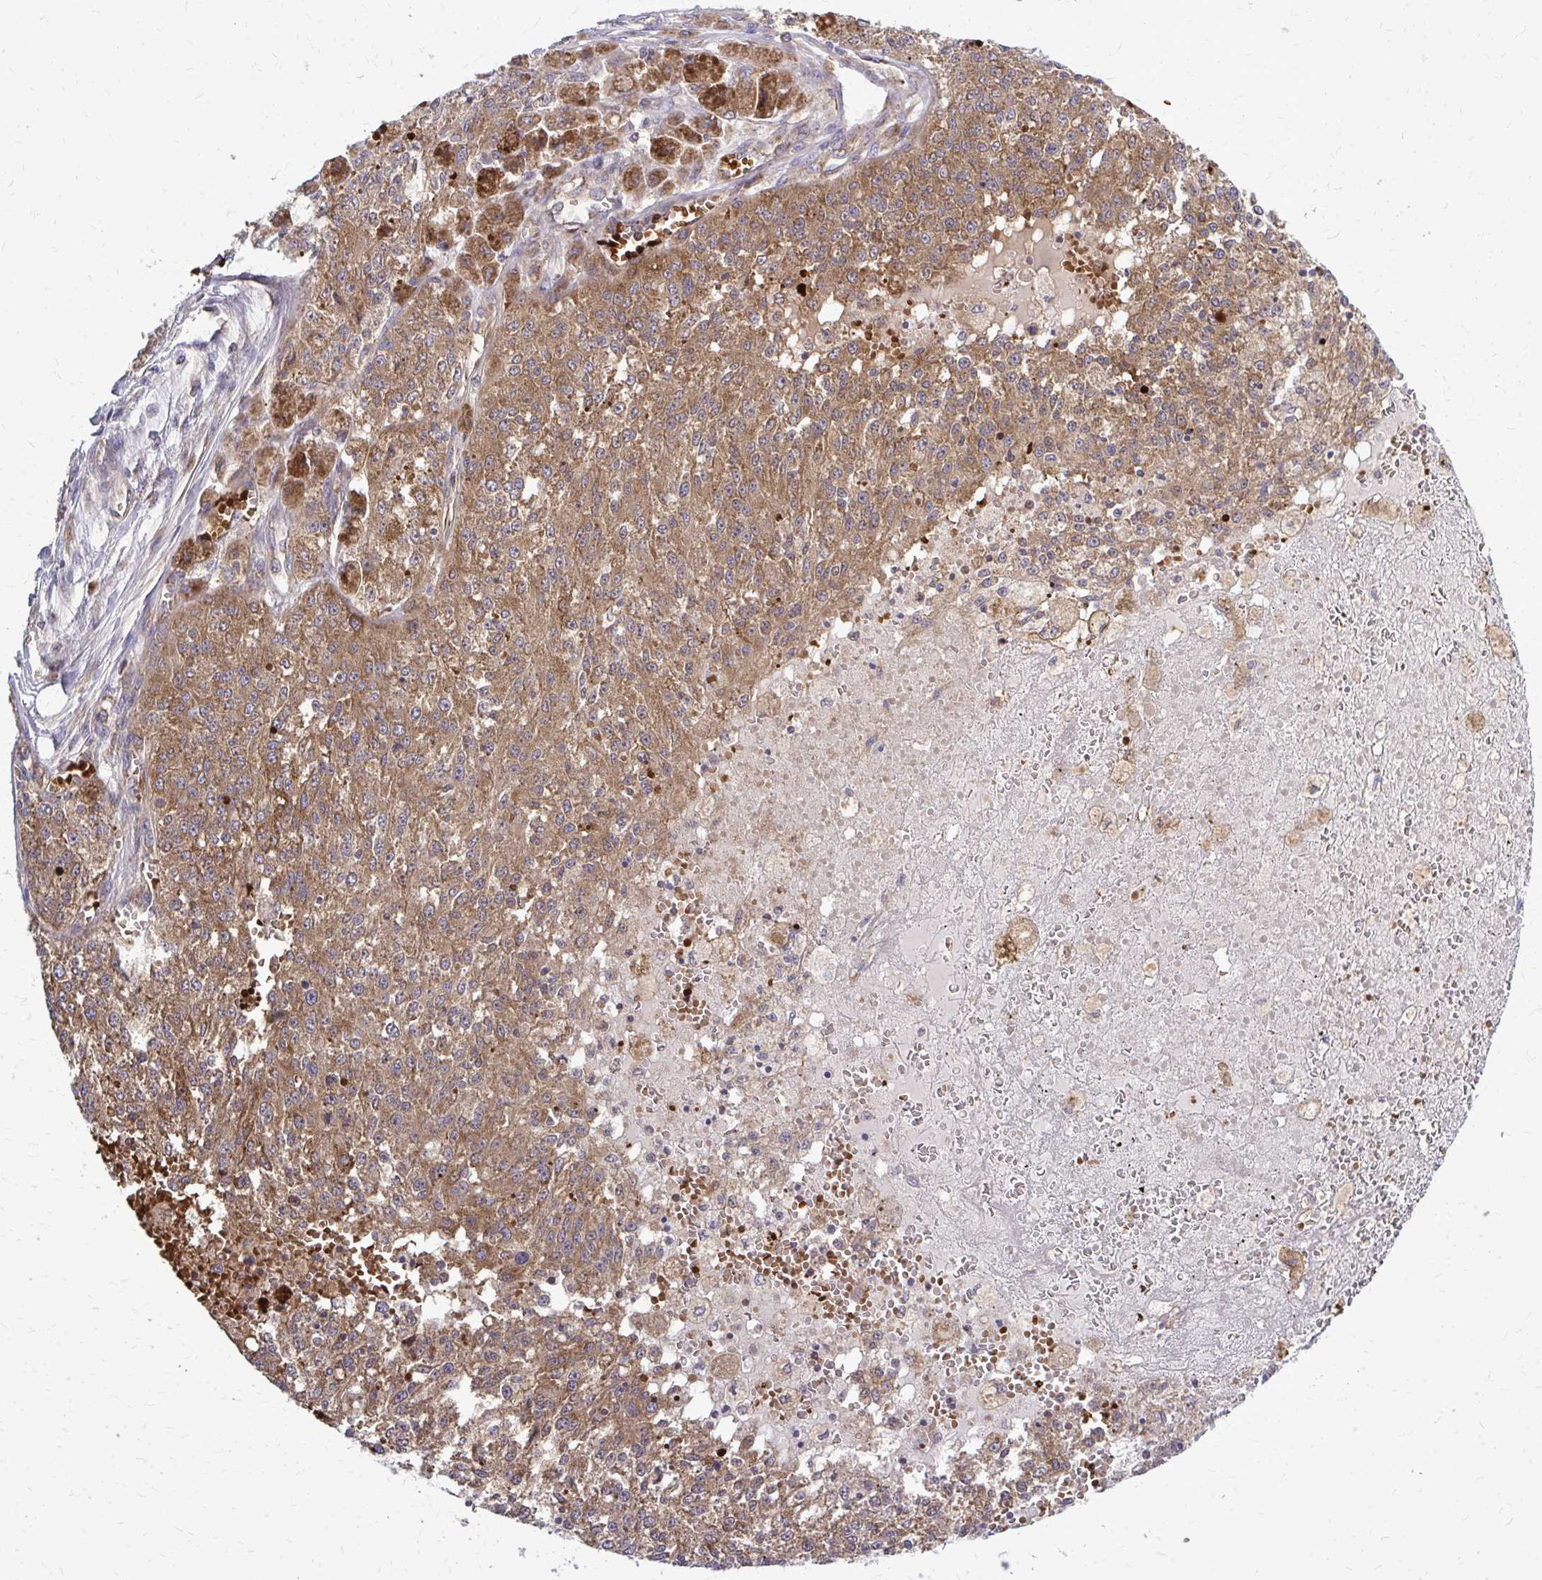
{"staining": {"intensity": "moderate", "quantity": ">75%", "location": "cytoplasmic/membranous"}, "tissue": "melanoma", "cell_type": "Tumor cells", "image_type": "cancer", "snomed": [{"axis": "morphology", "description": "Malignant melanoma, Metastatic site"}, {"axis": "topography", "description": "Lymph node"}], "caption": "Immunohistochemical staining of human malignant melanoma (metastatic site) demonstrates moderate cytoplasmic/membranous protein staining in approximately >75% of tumor cells.", "gene": "PDK4", "patient": {"sex": "female", "age": 64}}